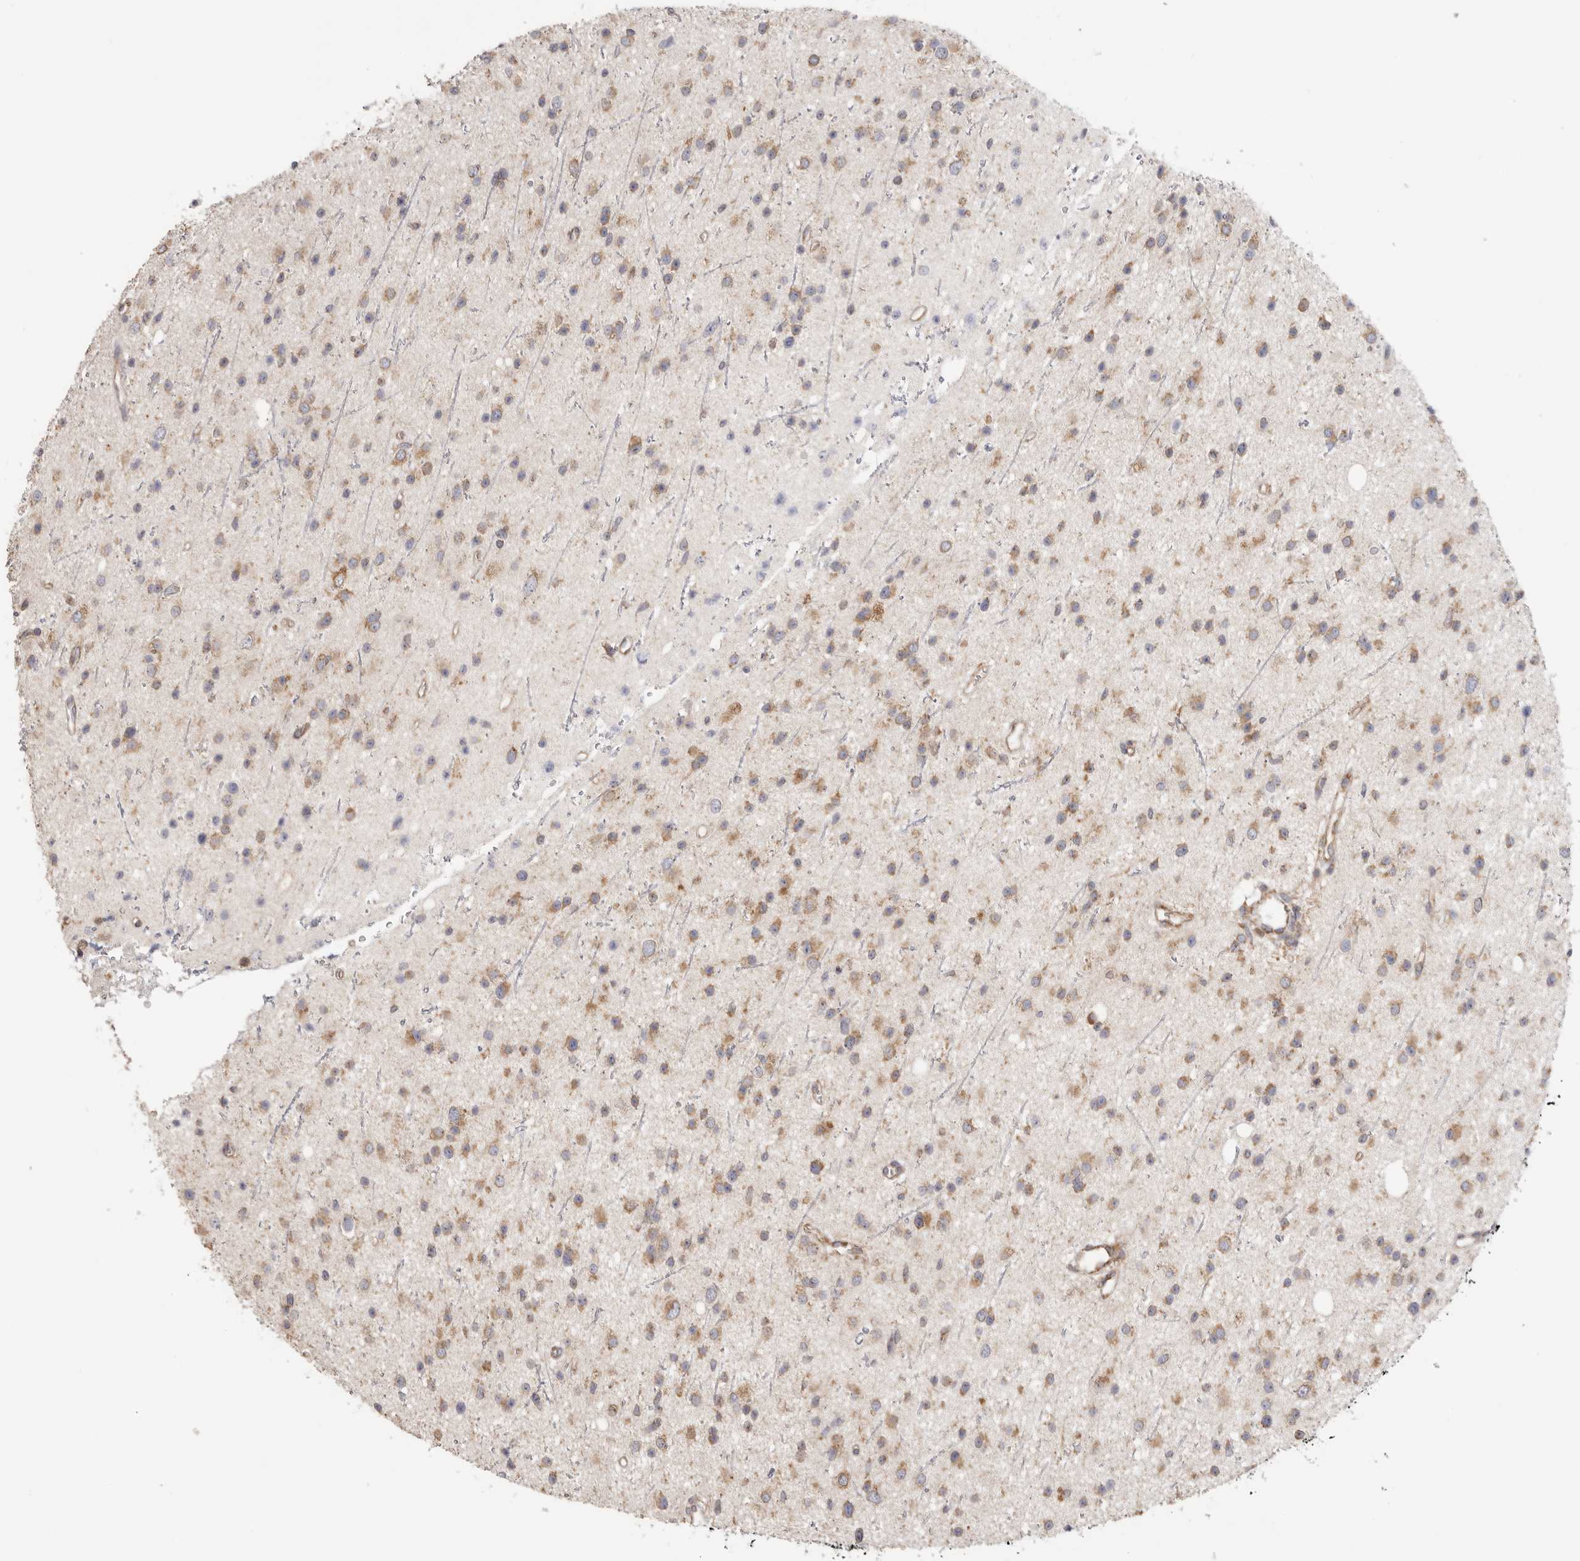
{"staining": {"intensity": "moderate", "quantity": ">75%", "location": "cytoplasmic/membranous"}, "tissue": "glioma", "cell_type": "Tumor cells", "image_type": "cancer", "snomed": [{"axis": "morphology", "description": "Glioma, malignant, Low grade"}, {"axis": "topography", "description": "Cerebral cortex"}], "caption": "This is a photomicrograph of immunohistochemistry (IHC) staining of glioma, which shows moderate expression in the cytoplasmic/membranous of tumor cells.", "gene": "SERBP1", "patient": {"sex": "female", "age": 39}}